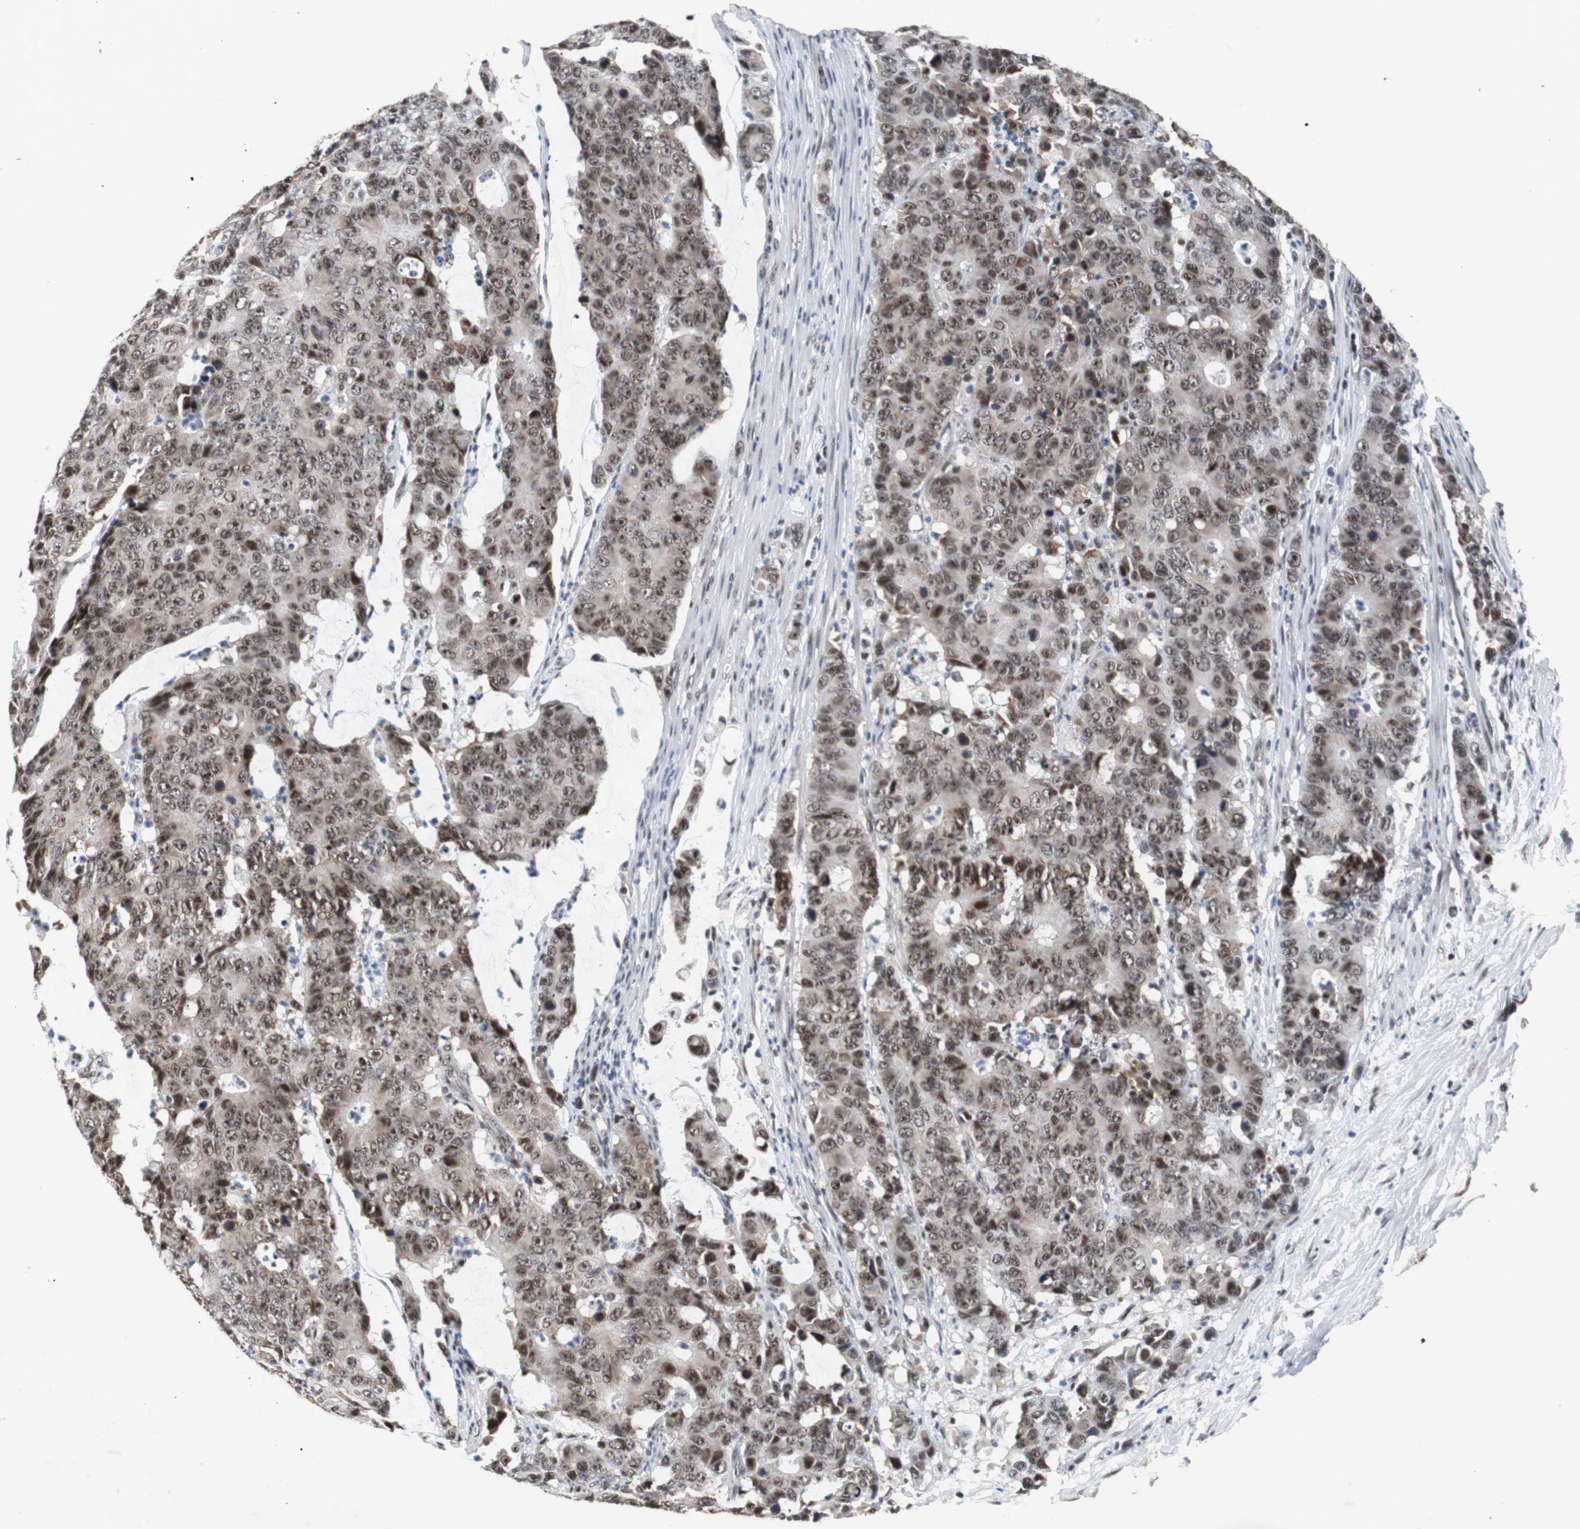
{"staining": {"intensity": "moderate", "quantity": ">75%", "location": "nuclear"}, "tissue": "colorectal cancer", "cell_type": "Tumor cells", "image_type": "cancer", "snomed": [{"axis": "morphology", "description": "Adenocarcinoma, NOS"}, {"axis": "topography", "description": "Colon"}], "caption": "A histopathology image showing moderate nuclear staining in approximately >75% of tumor cells in adenocarcinoma (colorectal), as visualized by brown immunohistochemical staining.", "gene": "USP28", "patient": {"sex": "female", "age": 86}}